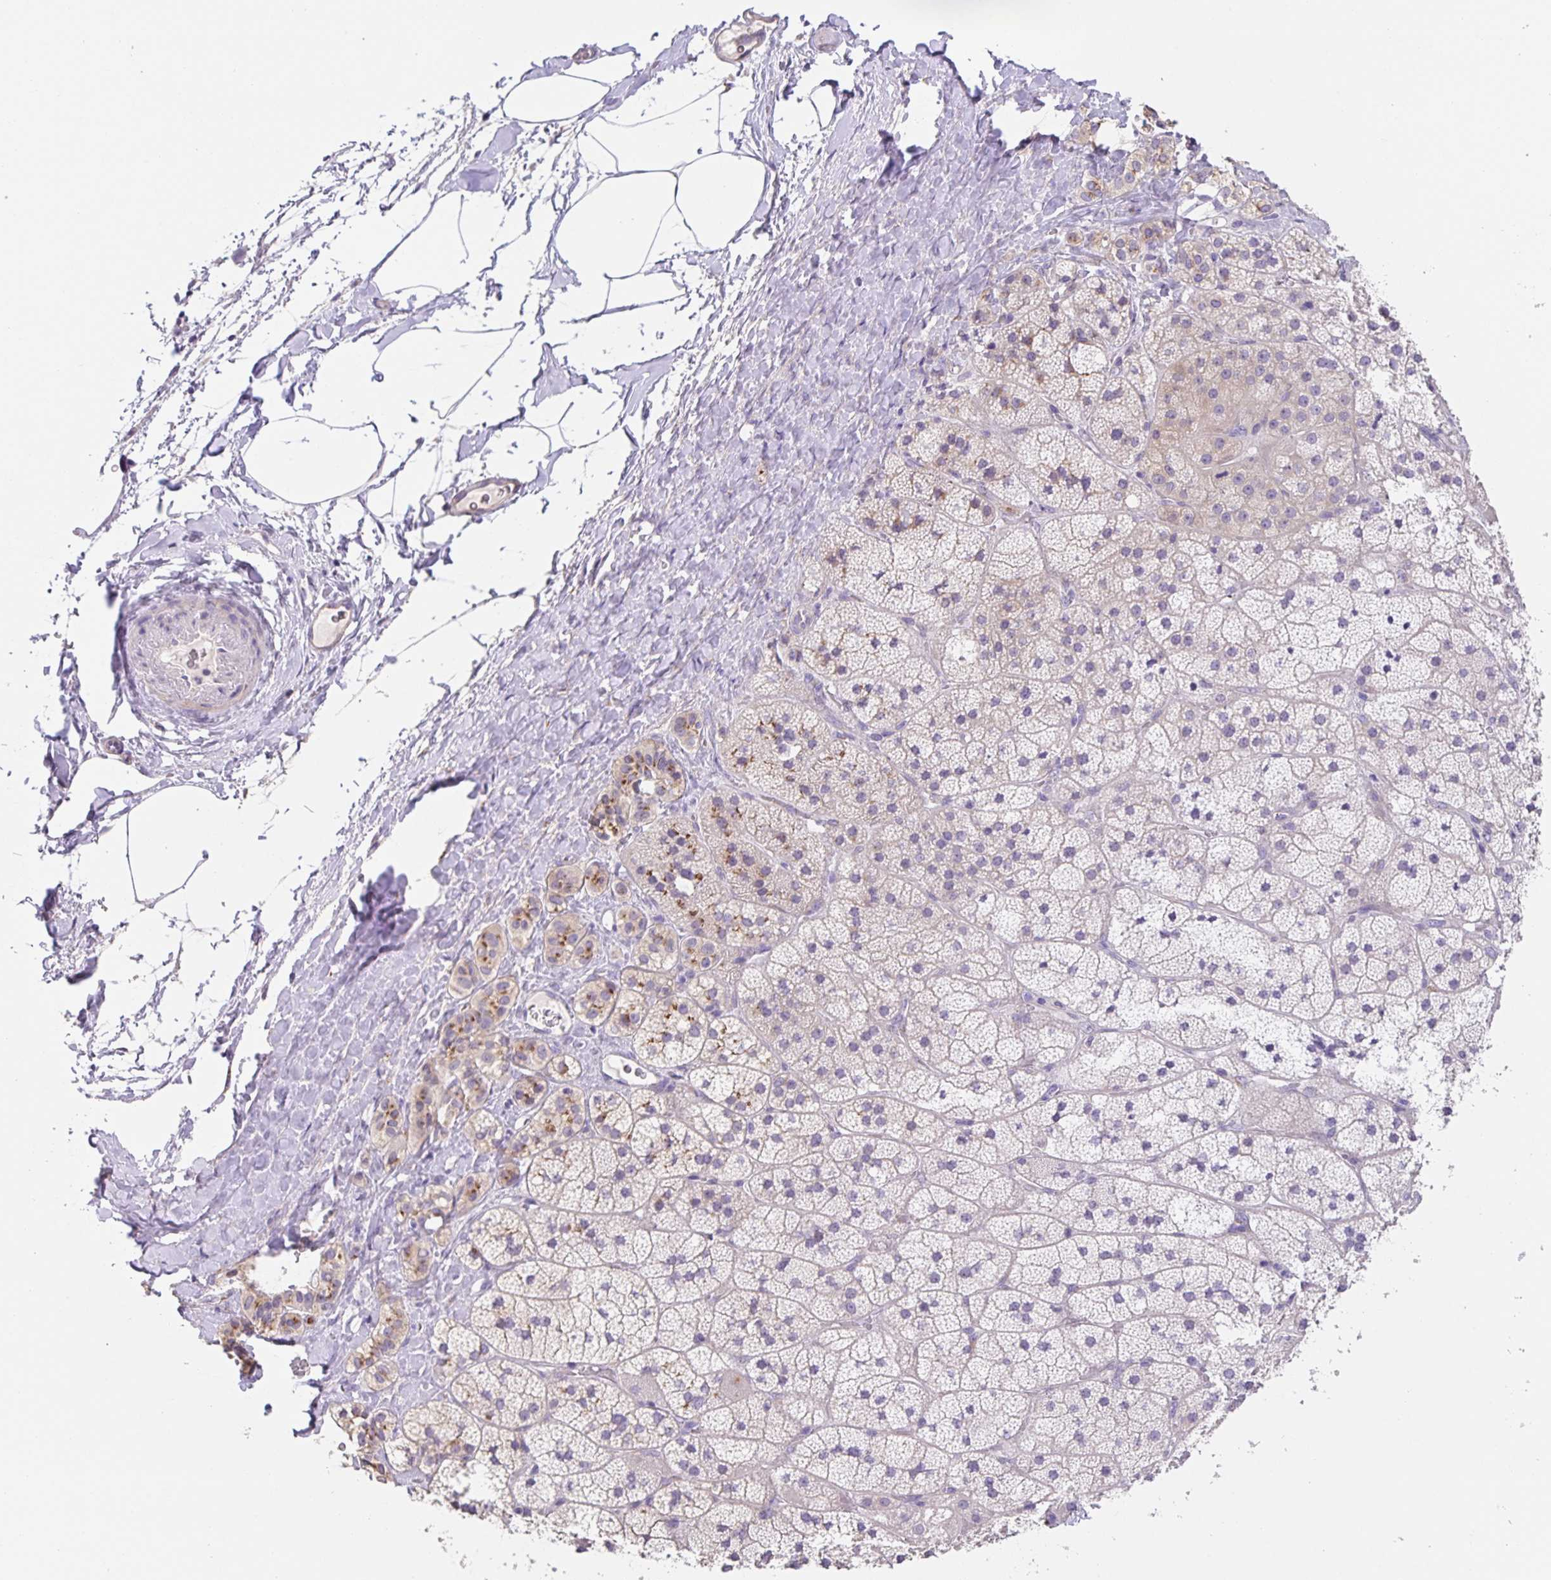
{"staining": {"intensity": "moderate", "quantity": "<25%", "location": "cytoplasmic/membranous"}, "tissue": "adrenal gland", "cell_type": "Glandular cells", "image_type": "normal", "snomed": [{"axis": "morphology", "description": "Normal tissue, NOS"}, {"axis": "topography", "description": "Adrenal gland"}], "caption": "Benign adrenal gland demonstrates moderate cytoplasmic/membranous expression in approximately <25% of glandular cells.", "gene": "PRR36", "patient": {"sex": "male", "age": 57}}